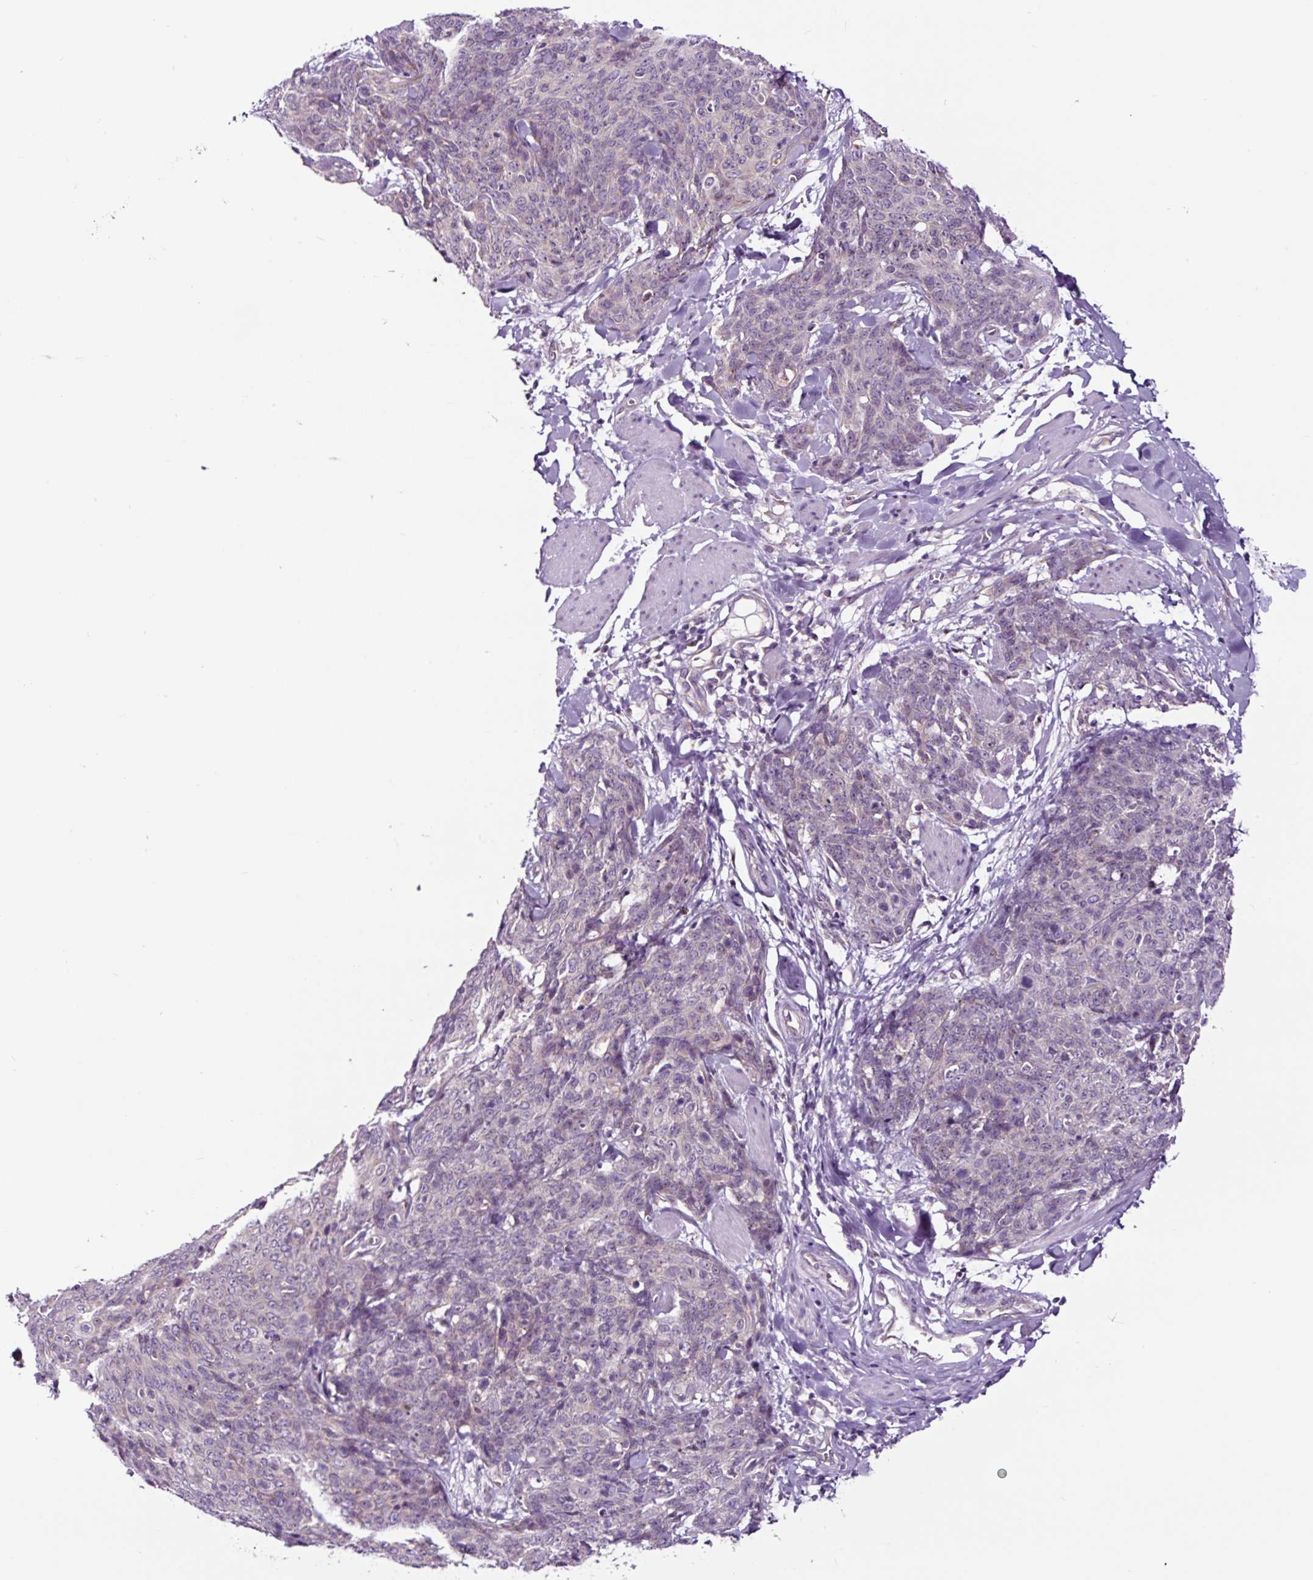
{"staining": {"intensity": "negative", "quantity": "none", "location": "none"}, "tissue": "skin cancer", "cell_type": "Tumor cells", "image_type": "cancer", "snomed": [{"axis": "morphology", "description": "Squamous cell carcinoma, NOS"}, {"axis": "topography", "description": "Skin"}, {"axis": "topography", "description": "Vulva"}], "caption": "This is a image of immunohistochemistry (IHC) staining of skin cancer (squamous cell carcinoma), which shows no staining in tumor cells. (Stains: DAB (3,3'-diaminobenzidine) IHC with hematoxylin counter stain, Microscopy: brightfield microscopy at high magnification).", "gene": "NOM1", "patient": {"sex": "female", "age": 85}}